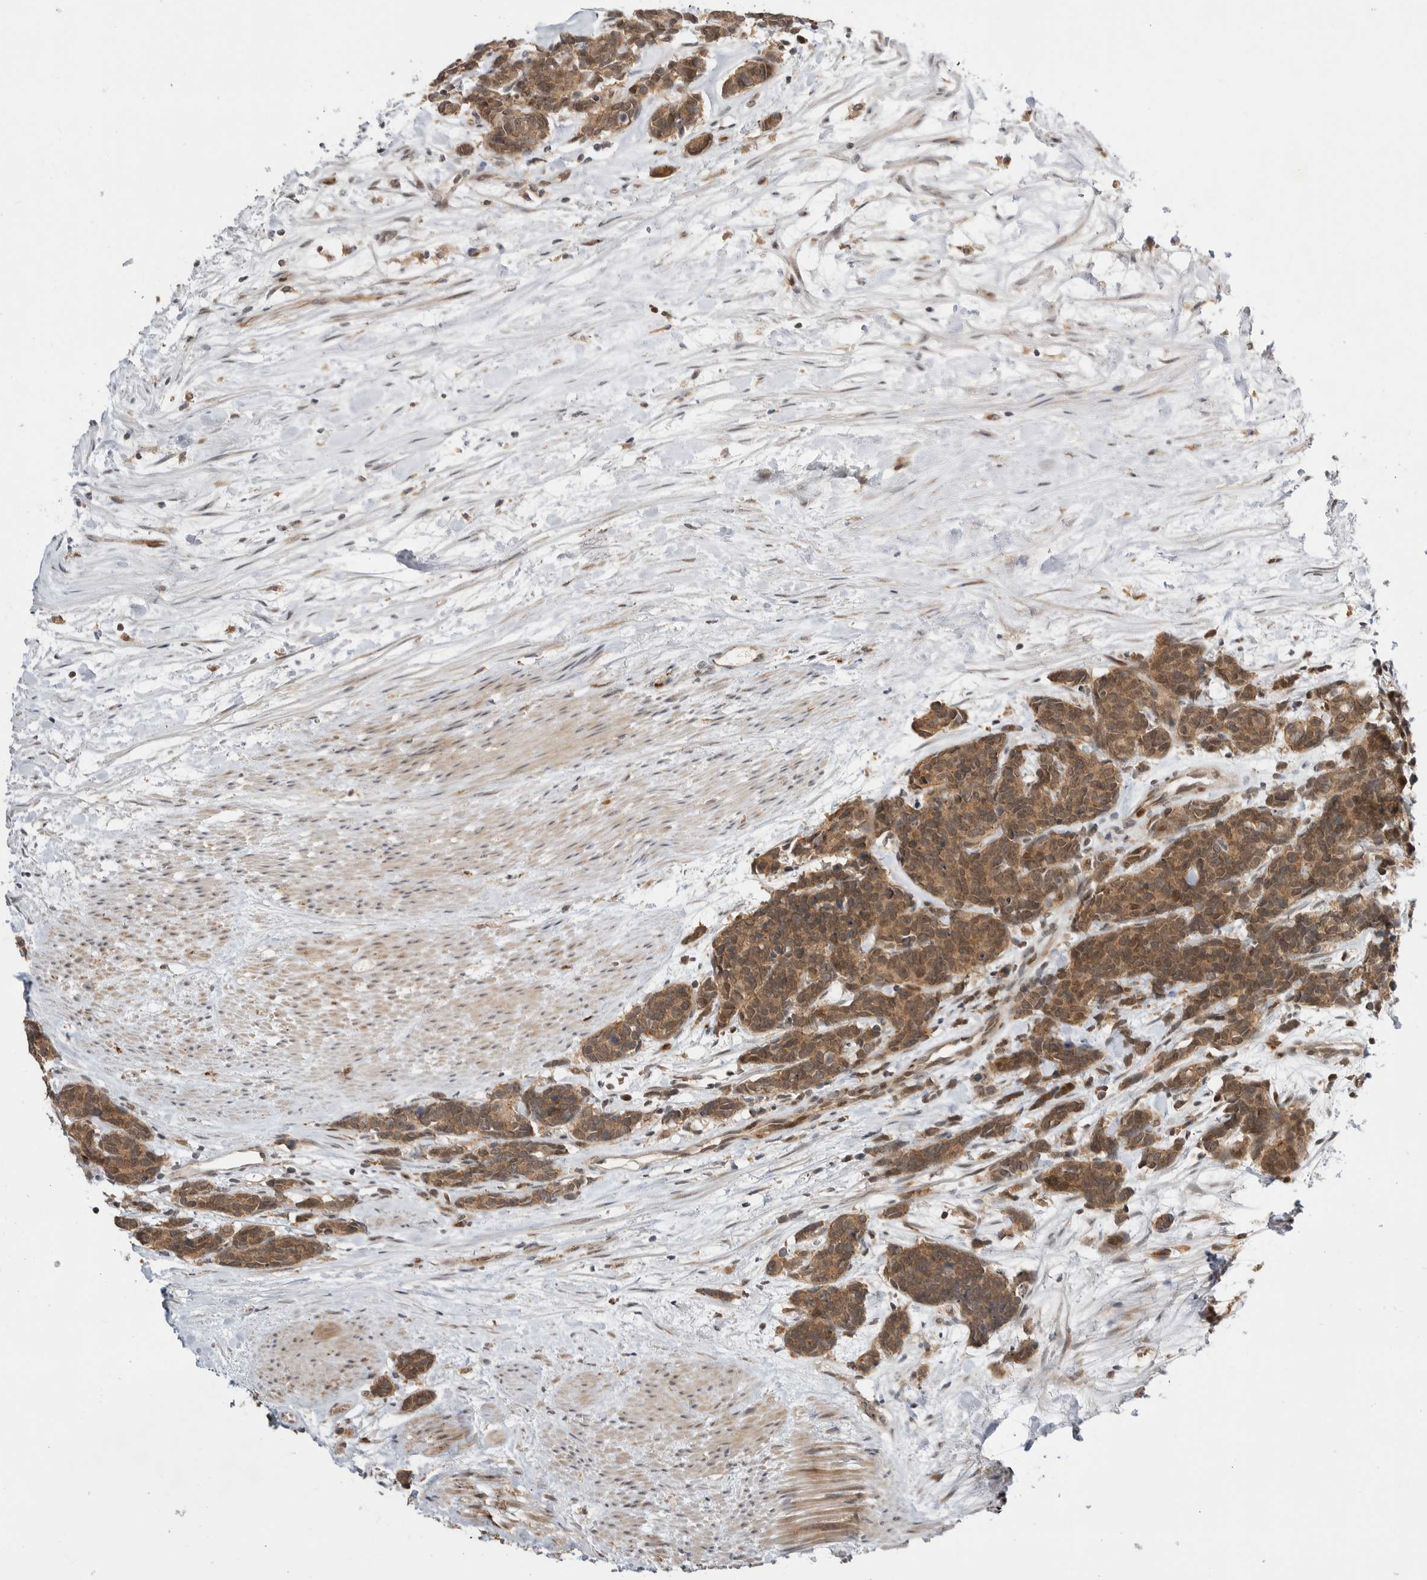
{"staining": {"intensity": "moderate", "quantity": ">75%", "location": "cytoplasmic/membranous"}, "tissue": "carcinoid", "cell_type": "Tumor cells", "image_type": "cancer", "snomed": [{"axis": "morphology", "description": "Carcinoma, NOS"}, {"axis": "morphology", "description": "Carcinoid, malignant, NOS"}, {"axis": "topography", "description": "Urinary bladder"}], "caption": "Protein expression analysis of human carcinoid (malignant) reveals moderate cytoplasmic/membranous expression in approximately >75% of tumor cells.", "gene": "CSNK1G3", "patient": {"sex": "male", "age": 57}}